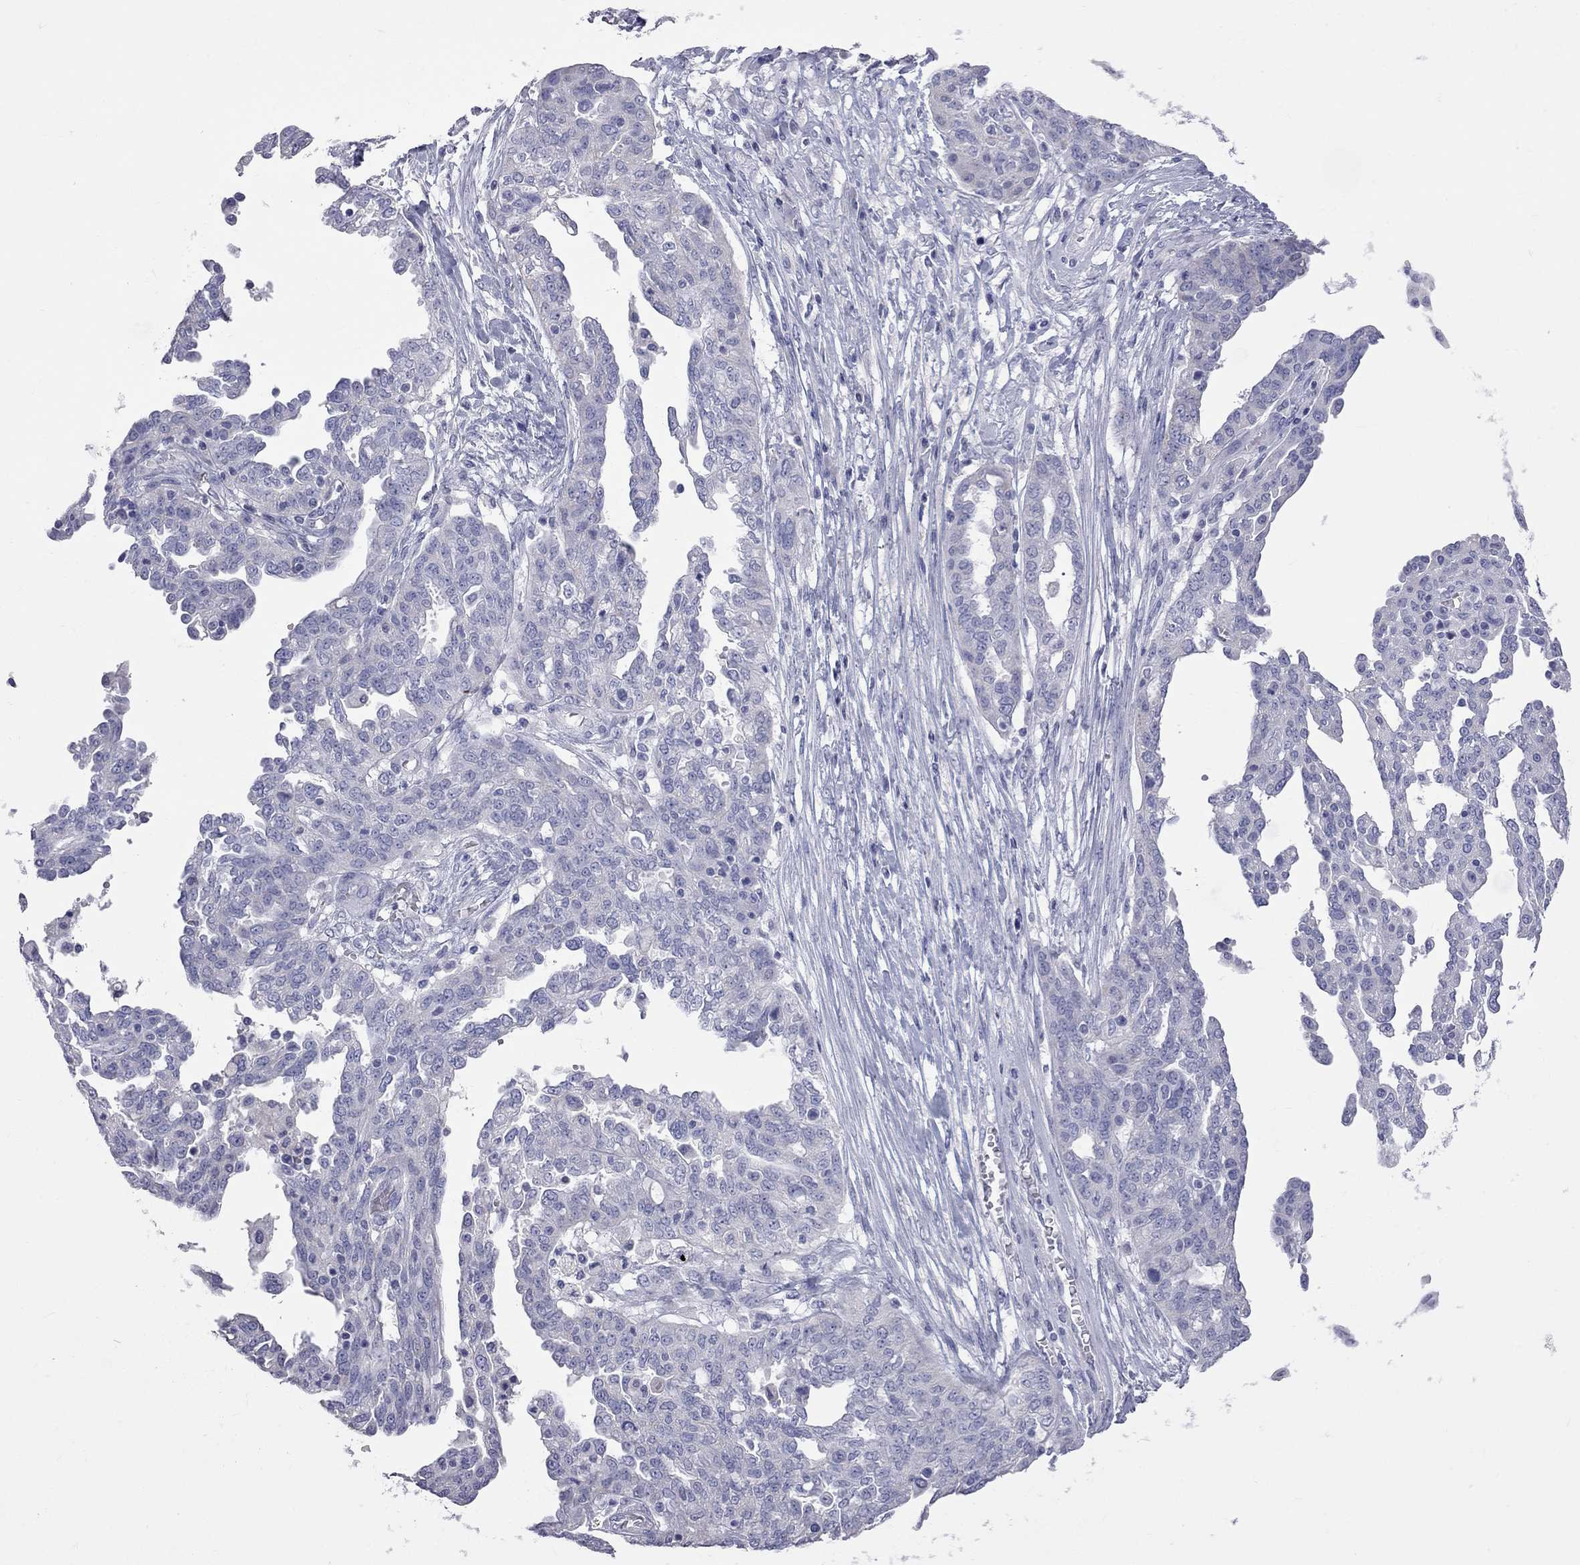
{"staining": {"intensity": "negative", "quantity": "none", "location": "none"}, "tissue": "ovarian cancer", "cell_type": "Tumor cells", "image_type": "cancer", "snomed": [{"axis": "morphology", "description": "Cystadenocarcinoma, serous, NOS"}, {"axis": "topography", "description": "Ovary"}], "caption": "This histopathology image is of serous cystadenocarcinoma (ovarian) stained with immunohistochemistry to label a protein in brown with the nuclei are counter-stained blue. There is no positivity in tumor cells.", "gene": "KCND2", "patient": {"sex": "female", "age": 67}}